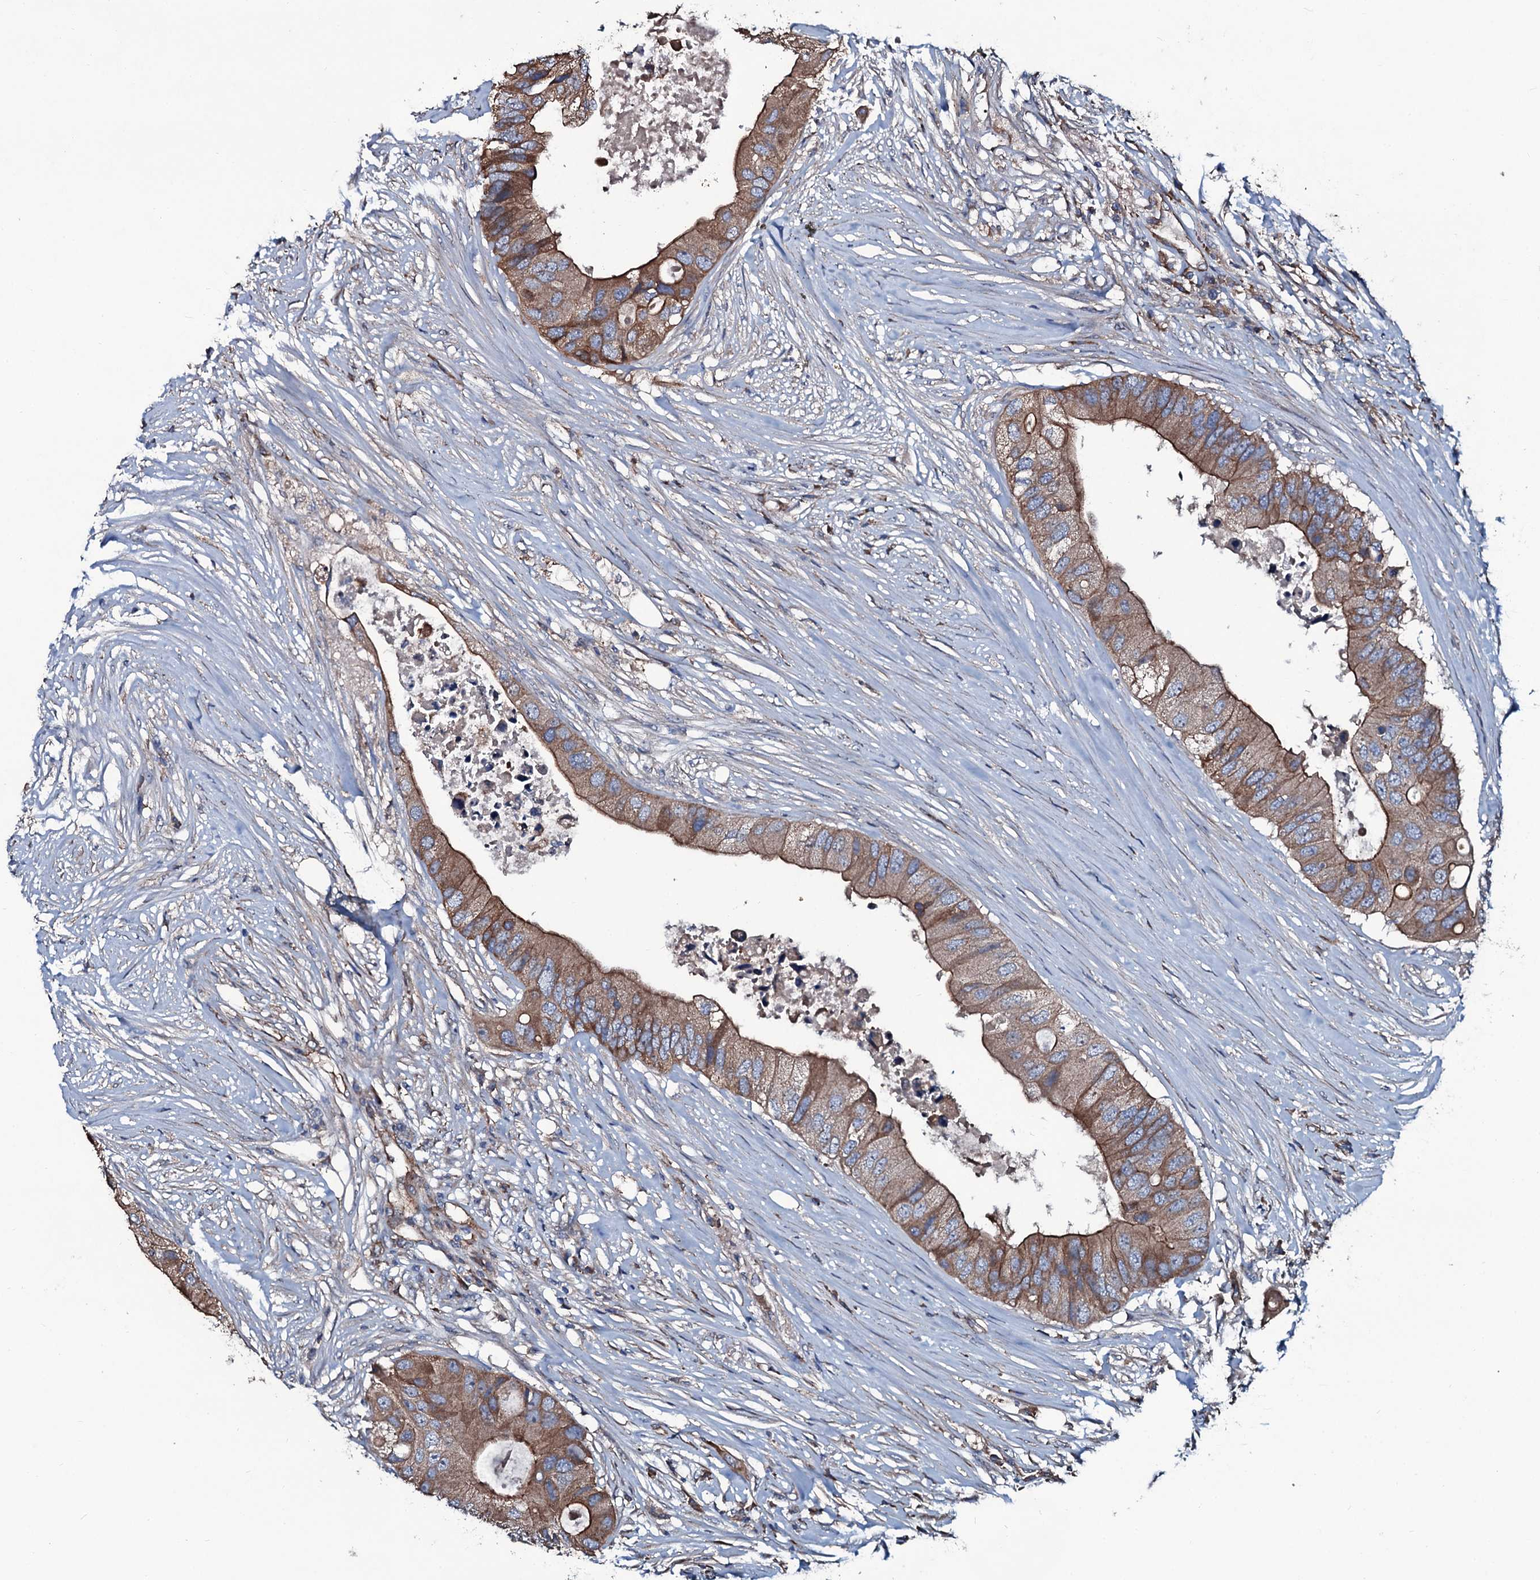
{"staining": {"intensity": "moderate", "quantity": ">75%", "location": "cytoplasmic/membranous"}, "tissue": "colorectal cancer", "cell_type": "Tumor cells", "image_type": "cancer", "snomed": [{"axis": "morphology", "description": "Adenocarcinoma, NOS"}, {"axis": "topography", "description": "Colon"}], "caption": "This is an image of immunohistochemistry staining of colorectal cancer, which shows moderate positivity in the cytoplasmic/membranous of tumor cells.", "gene": "DMAC2", "patient": {"sex": "male", "age": 71}}